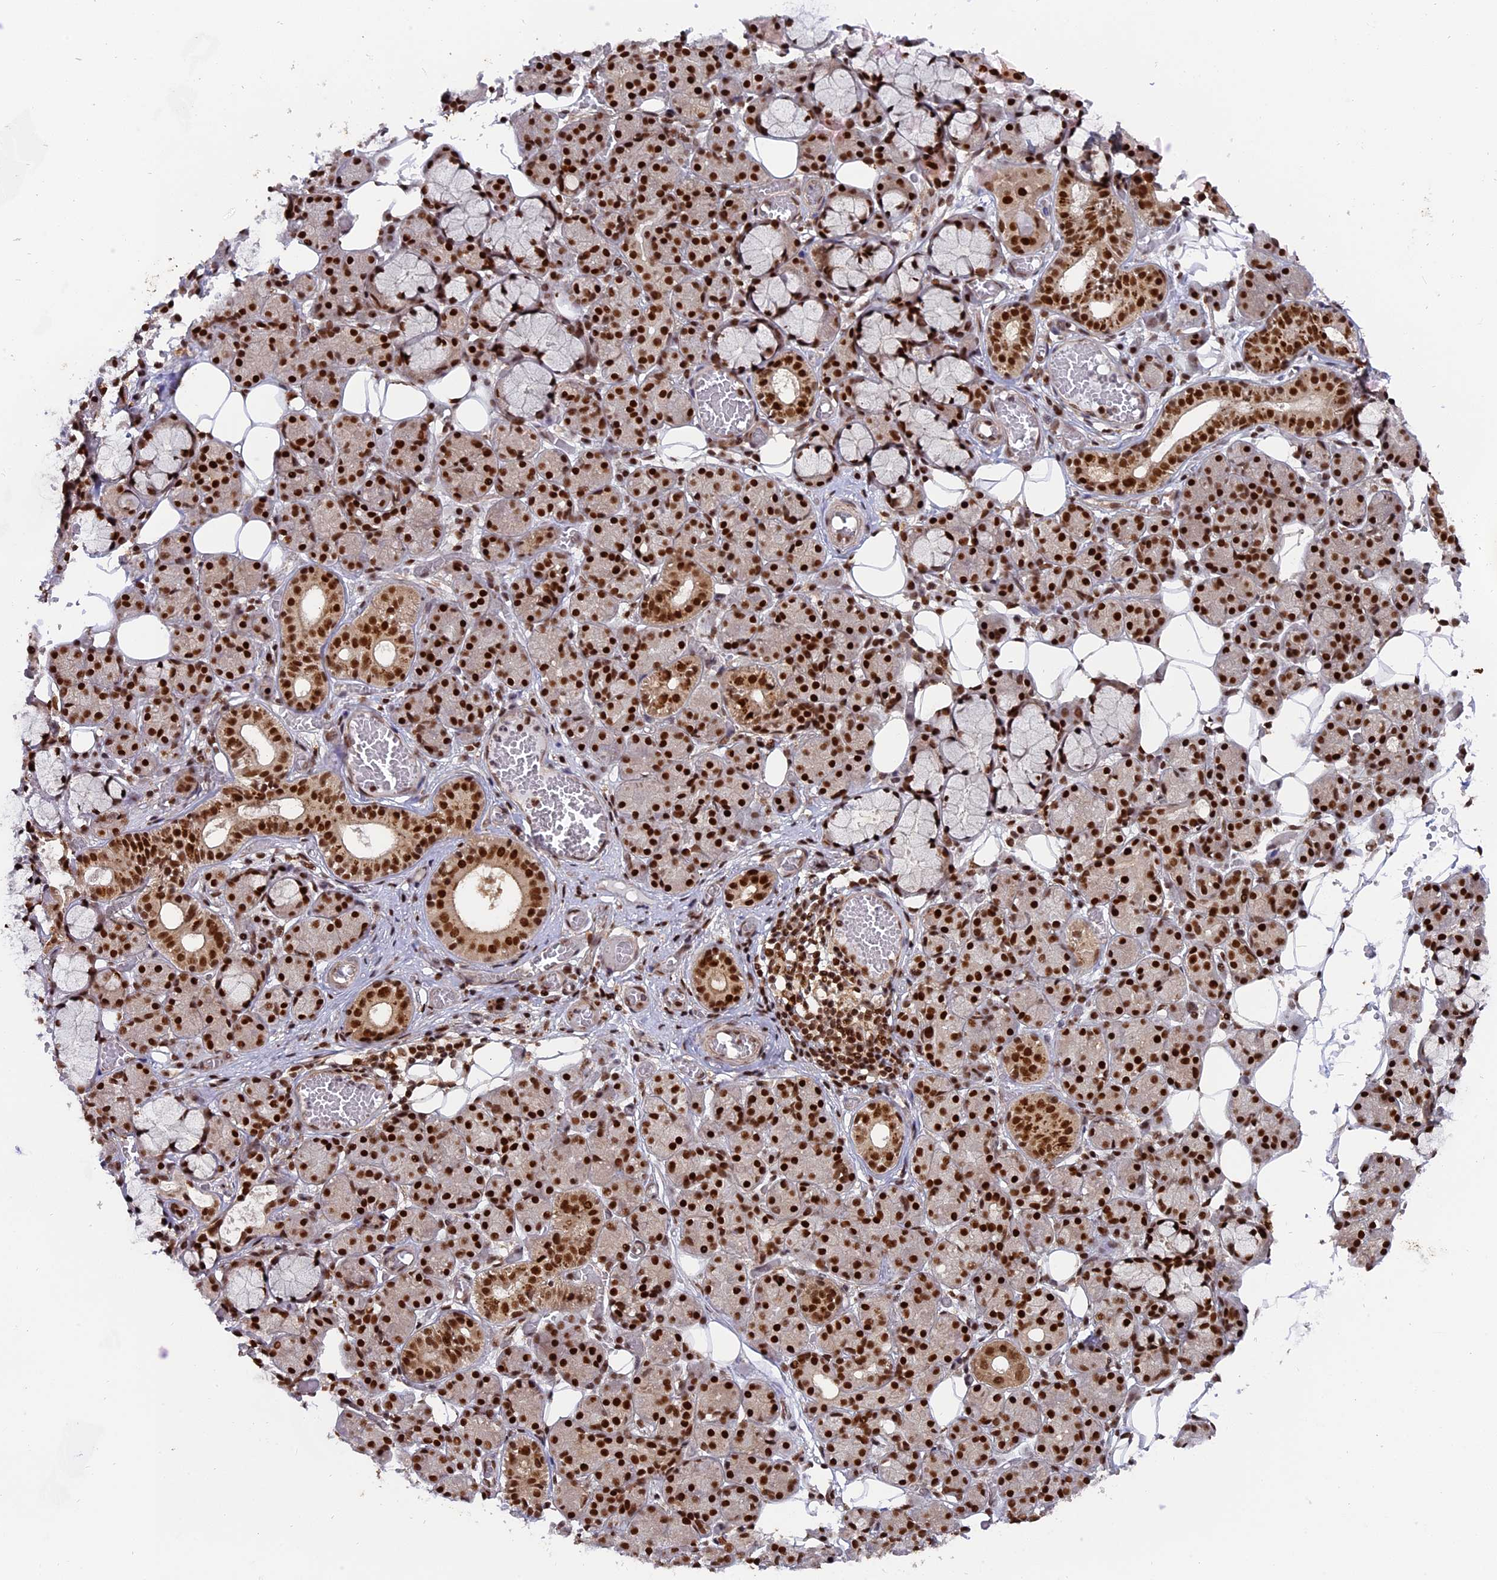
{"staining": {"intensity": "strong", "quantity": ">75%", "location": "nuclear"}, "tissue": "salivary gland", "cell_type": "Glandular cells", "image_type": "normal", "snomed": [{"axis": "morphology", "description": "Normal tissue, NOS"}, {"axis": "topography", "description": "Salivary gland"}], "caption": "IHC histopathology image of benign salivary gland stained for a protein (brown), which reveals high levels of strong nuclear expression in about >75% of glandular cells.", "gene": "RAMACL", "patient": {"sex": "male", "age": 63}}